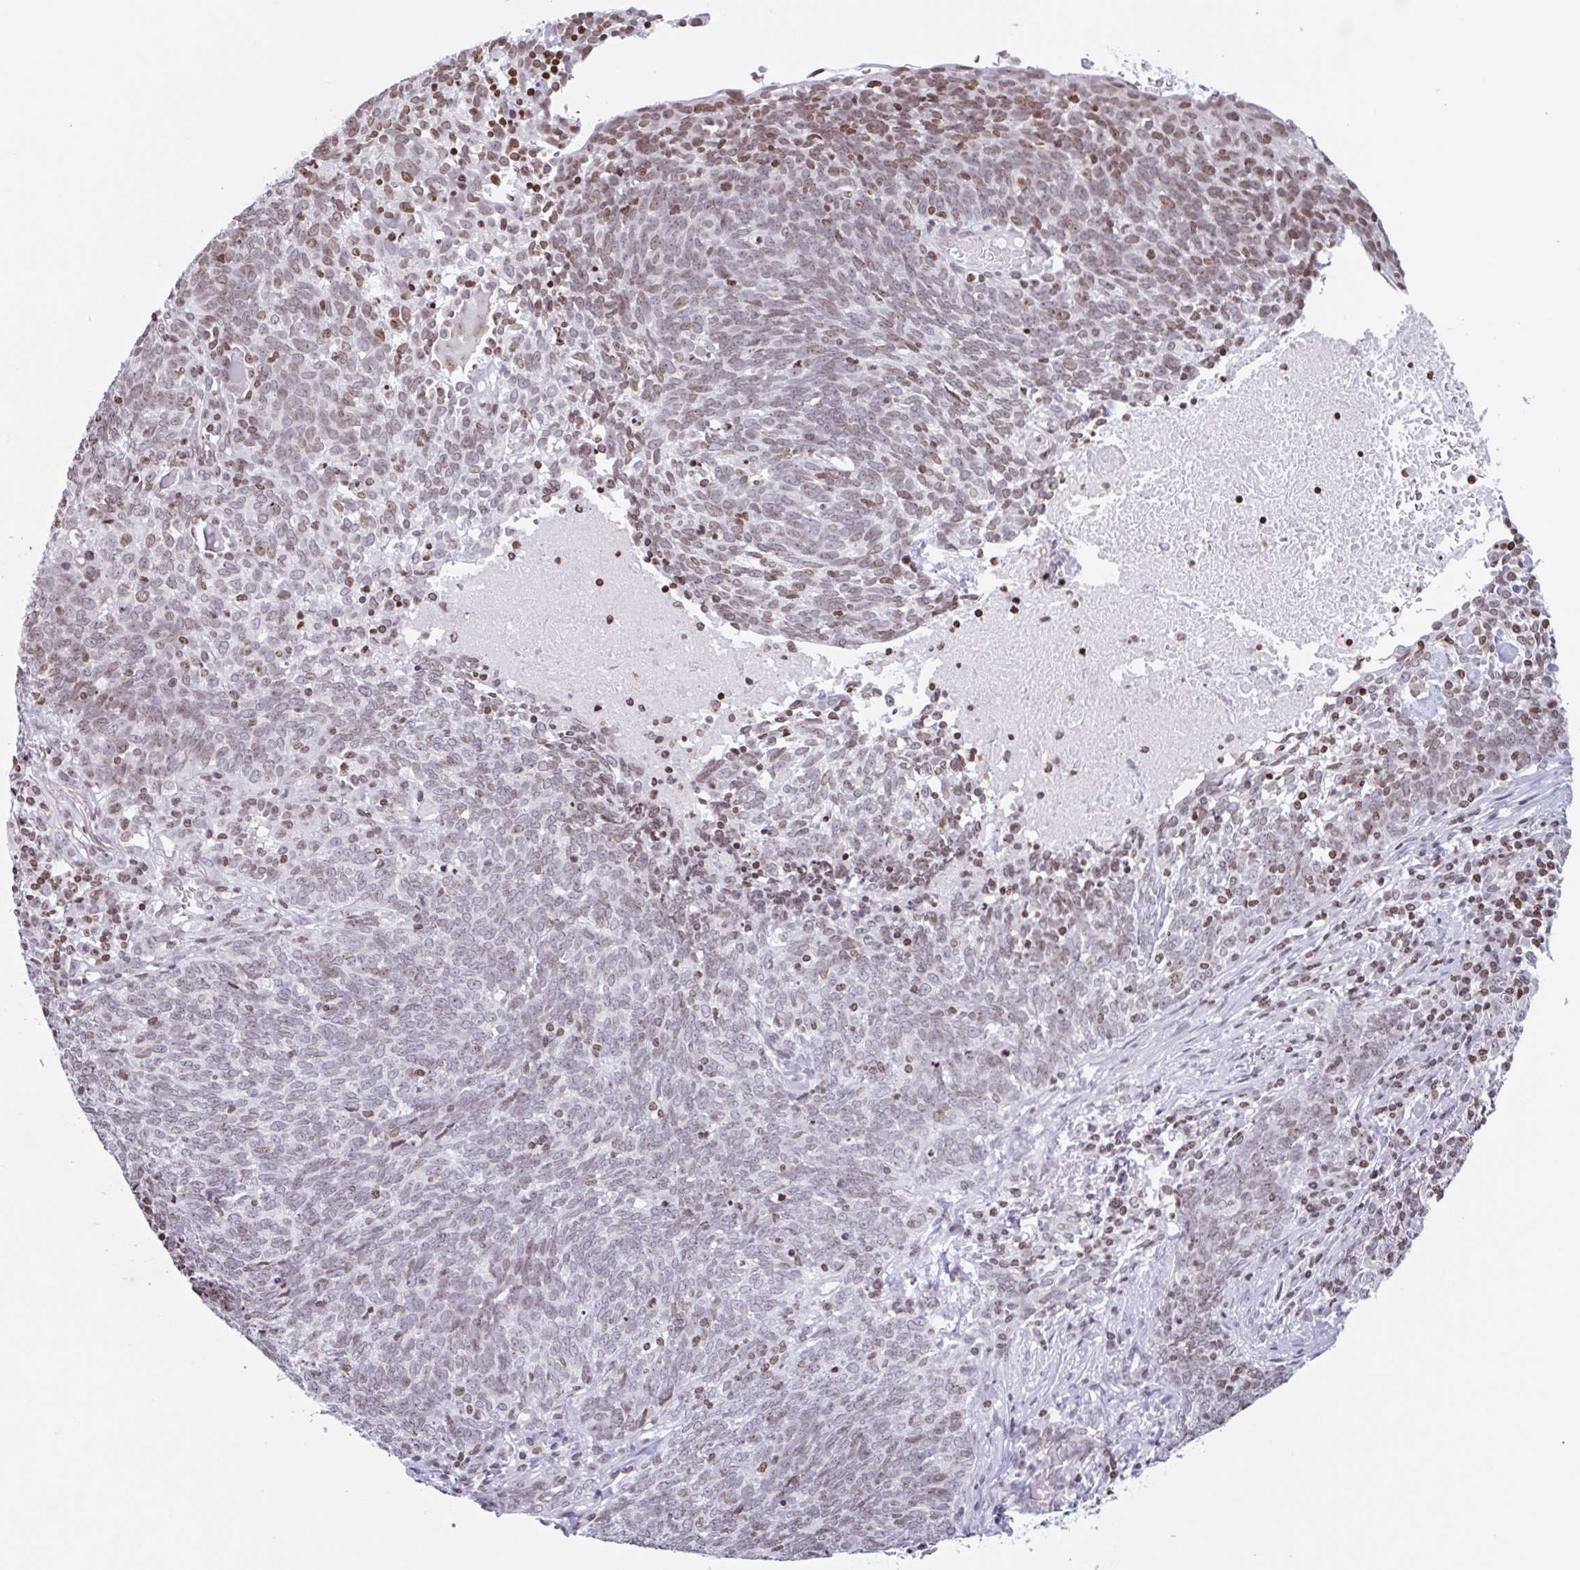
{"staining": {"intensity": "weak", "quantity": ">75%", "location": "nuclear"}, "tissue": "lung cancer", "cell_type": "Tumor cells", "image_type": "cancer", "snomed": [{"axis": "morphology", "description": "Squamous cell carcinoma, NOS"}, {"axis": "topography", "description": "Lung"}], "caption": "Weak nuclear staining for a protein is appreciated in approximately >75% of tumor cells of lung squamous cell carcinoma using immunohistochemistry (IHC).", "gene": "NOL6", "patient": {"sex": "female", "age": 72}}